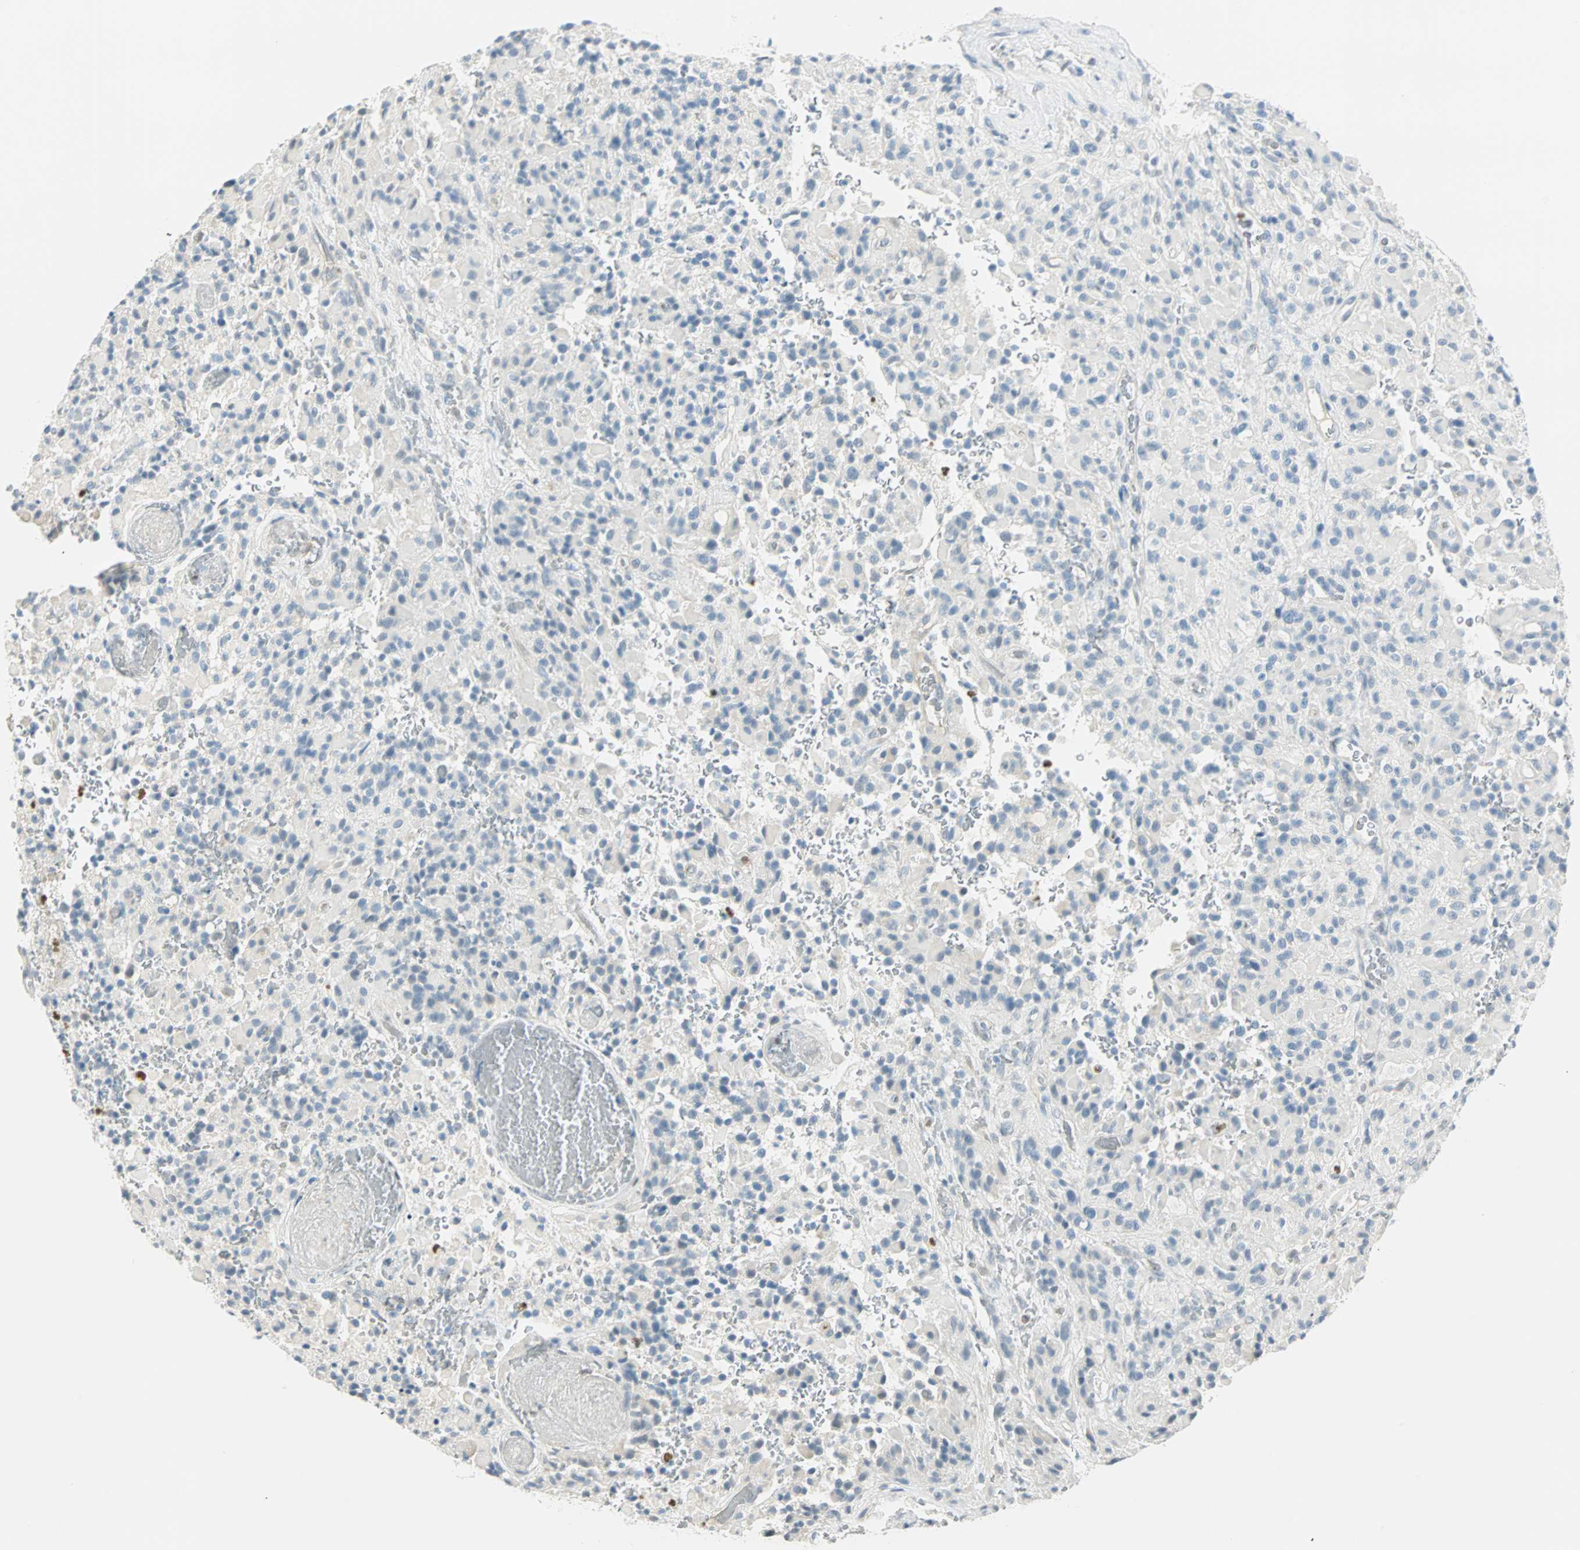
{"staining": {"intensity": "negative", "quantity": "none", "location": "none"}, "tissue": "glioma", "cell_type": "Tumor cells", "image_type": "cancer", "snomed": [{"axis": "morphology", "description": "Glioma, malignant, High grade"}, {"axis": "topography", "description": "Brain"}], "caption": "Malignant glioma (high-grade) was stained to show a protein in brown. There is no significant positivity in tumor cells.", "gene": "MLLT10", "patient": {"sex": "male", "age": 71}}